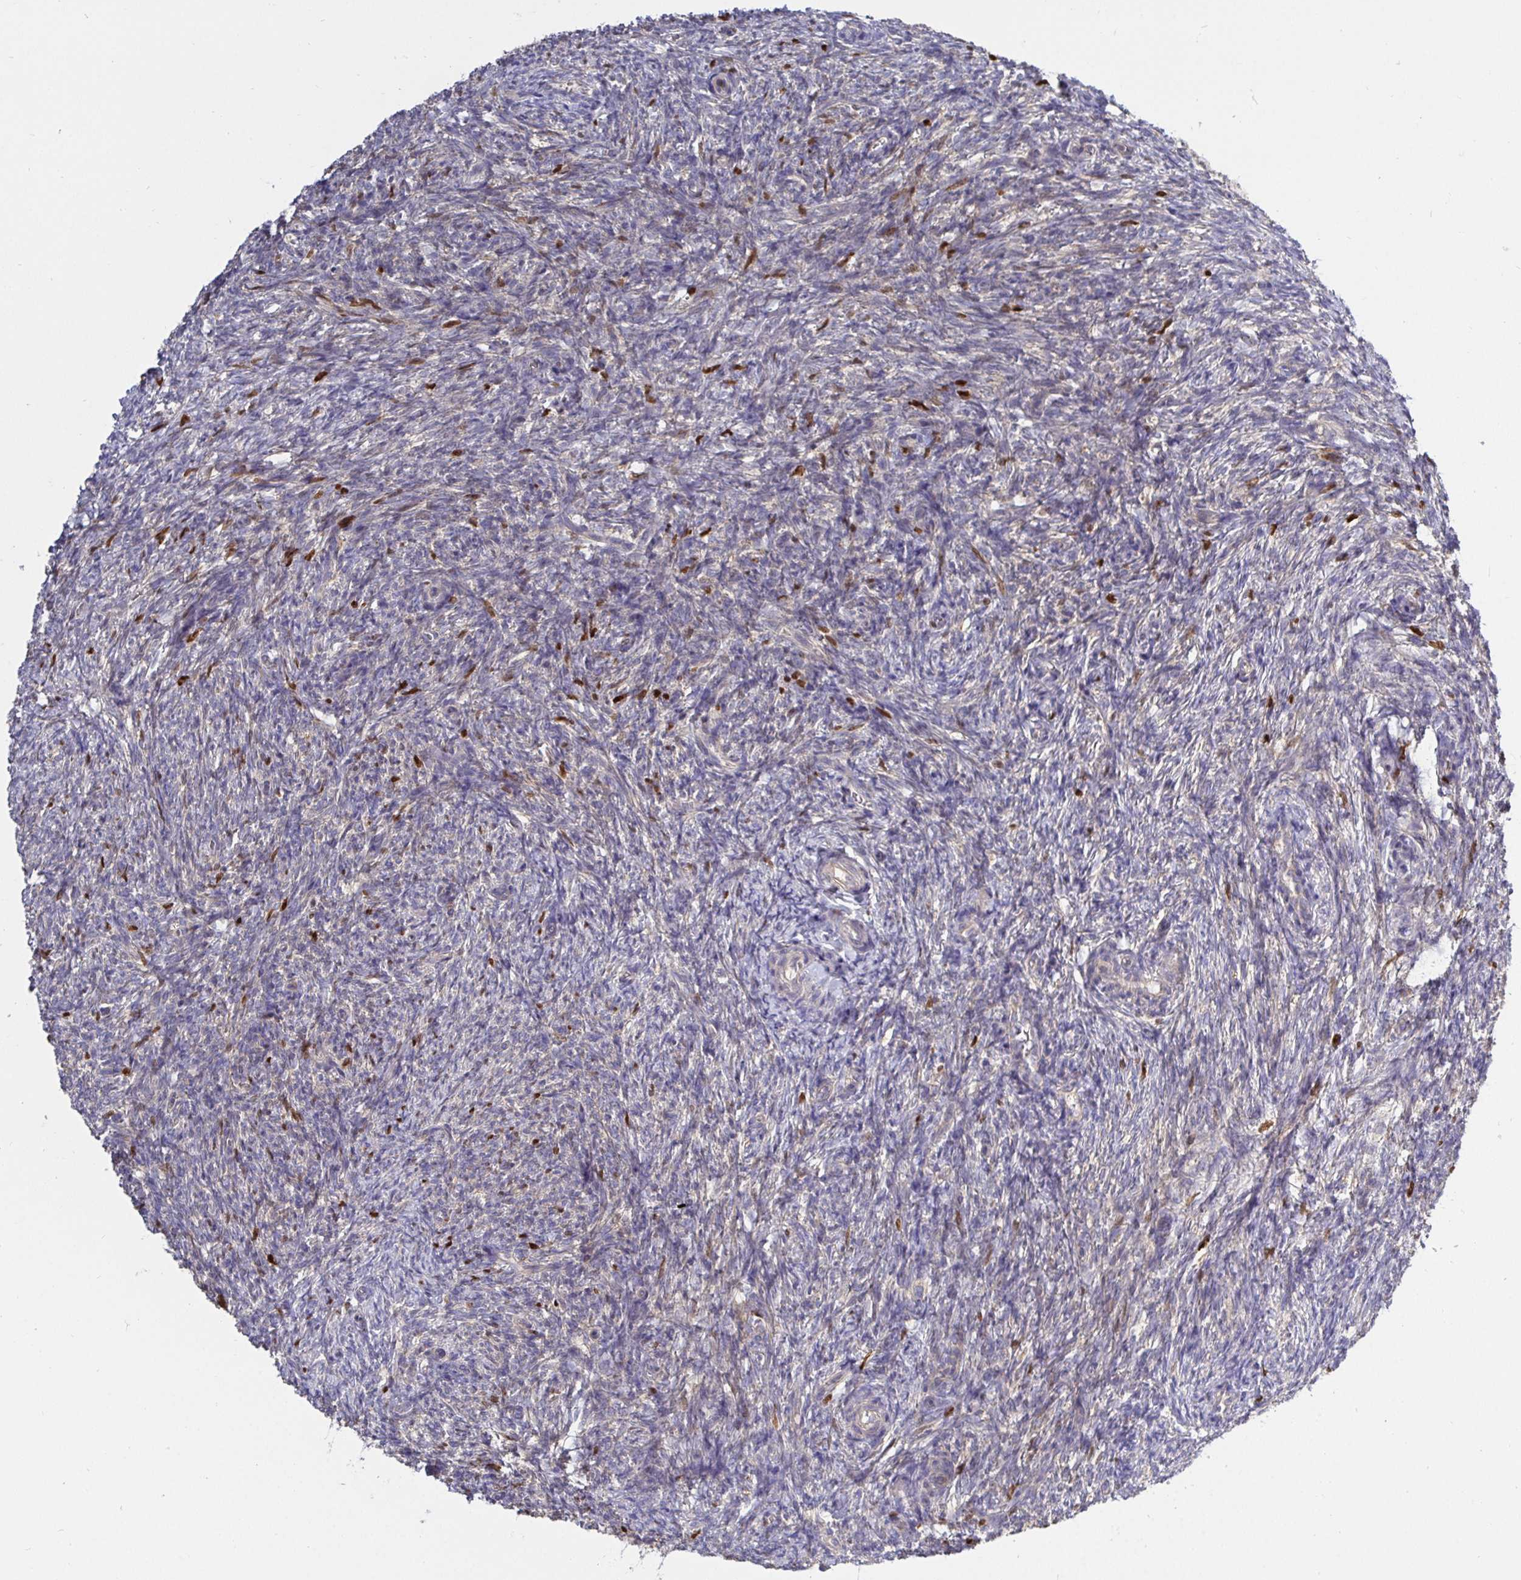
{"staining": {"intensity": "negative", "quantity": "none", "location": "none"}, "tissue": "ovary", "cell_type": "Ovarian stroma cells", "image_type": "normal", "snomed": [{"axis": "morphology", "description": "Normal tissue, NOS"}, {"axis": "topography", "description": "Ovary"}], "caption": "High power microscopy photomicrograph of an immunohistochemistry histopathology image of normal ovary, revealing no significant expression in ovarian stroma cells.", "gene": "ATP6V1F", "patient": {"sex": "female", "age": 39}}